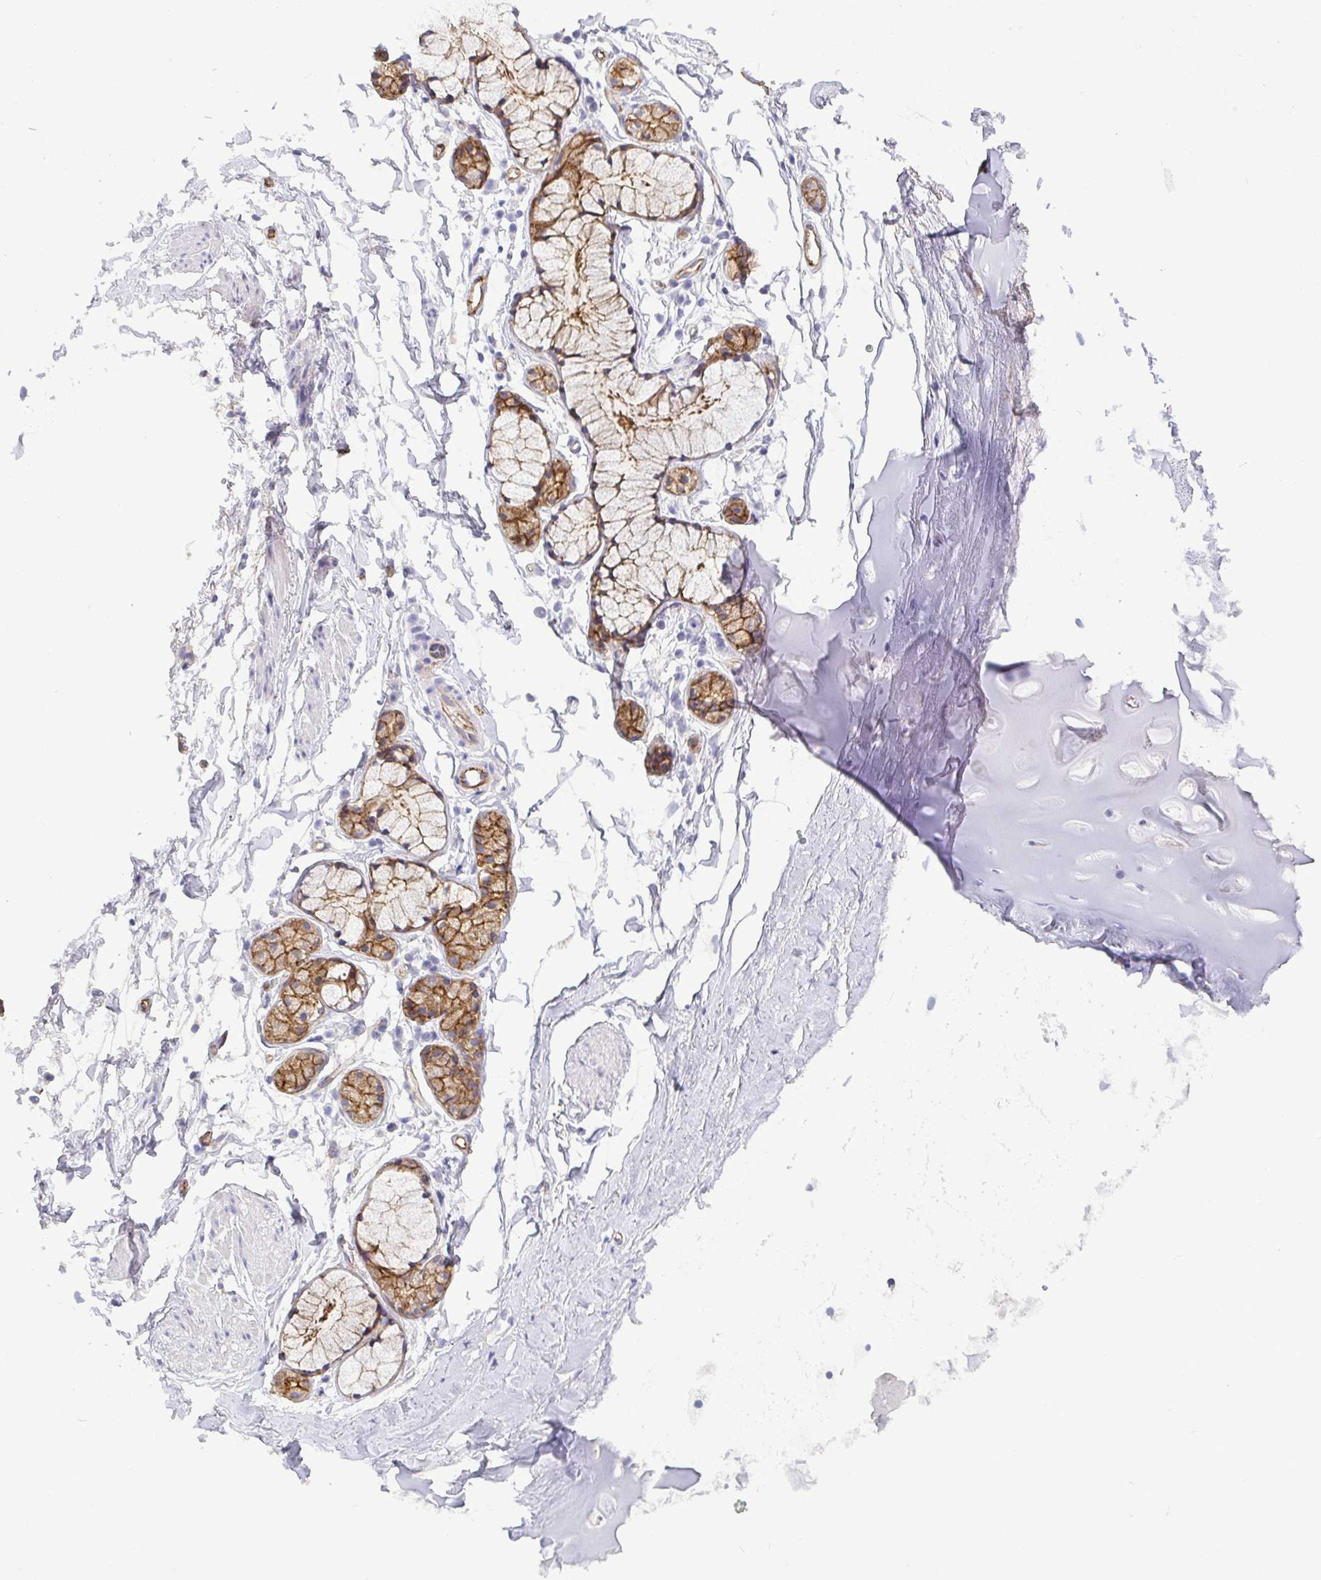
{"staining": {"intensity": "negative", "quantity": "none", "location": "none"}, "tissue": "adipose tissue", "cell_type": "Adipocytes", "image_type": "normal", "snomed": [{"axis": "morphology", "description": "Normal tissue, NOS"}, {"axis": "topography", "description": "Cartilage tissue"}, {"axis": "topography", "description": "Bronchus"}, {"axis": "topography", "description": "Peripheral nerve tissue"}], "caption": "Histopathology image shows no significant protein positivity in adipocytes of unremarkable adipose tissue.", "gene": "LIMA1", "patient": {"sex": "female", "age": 59}}